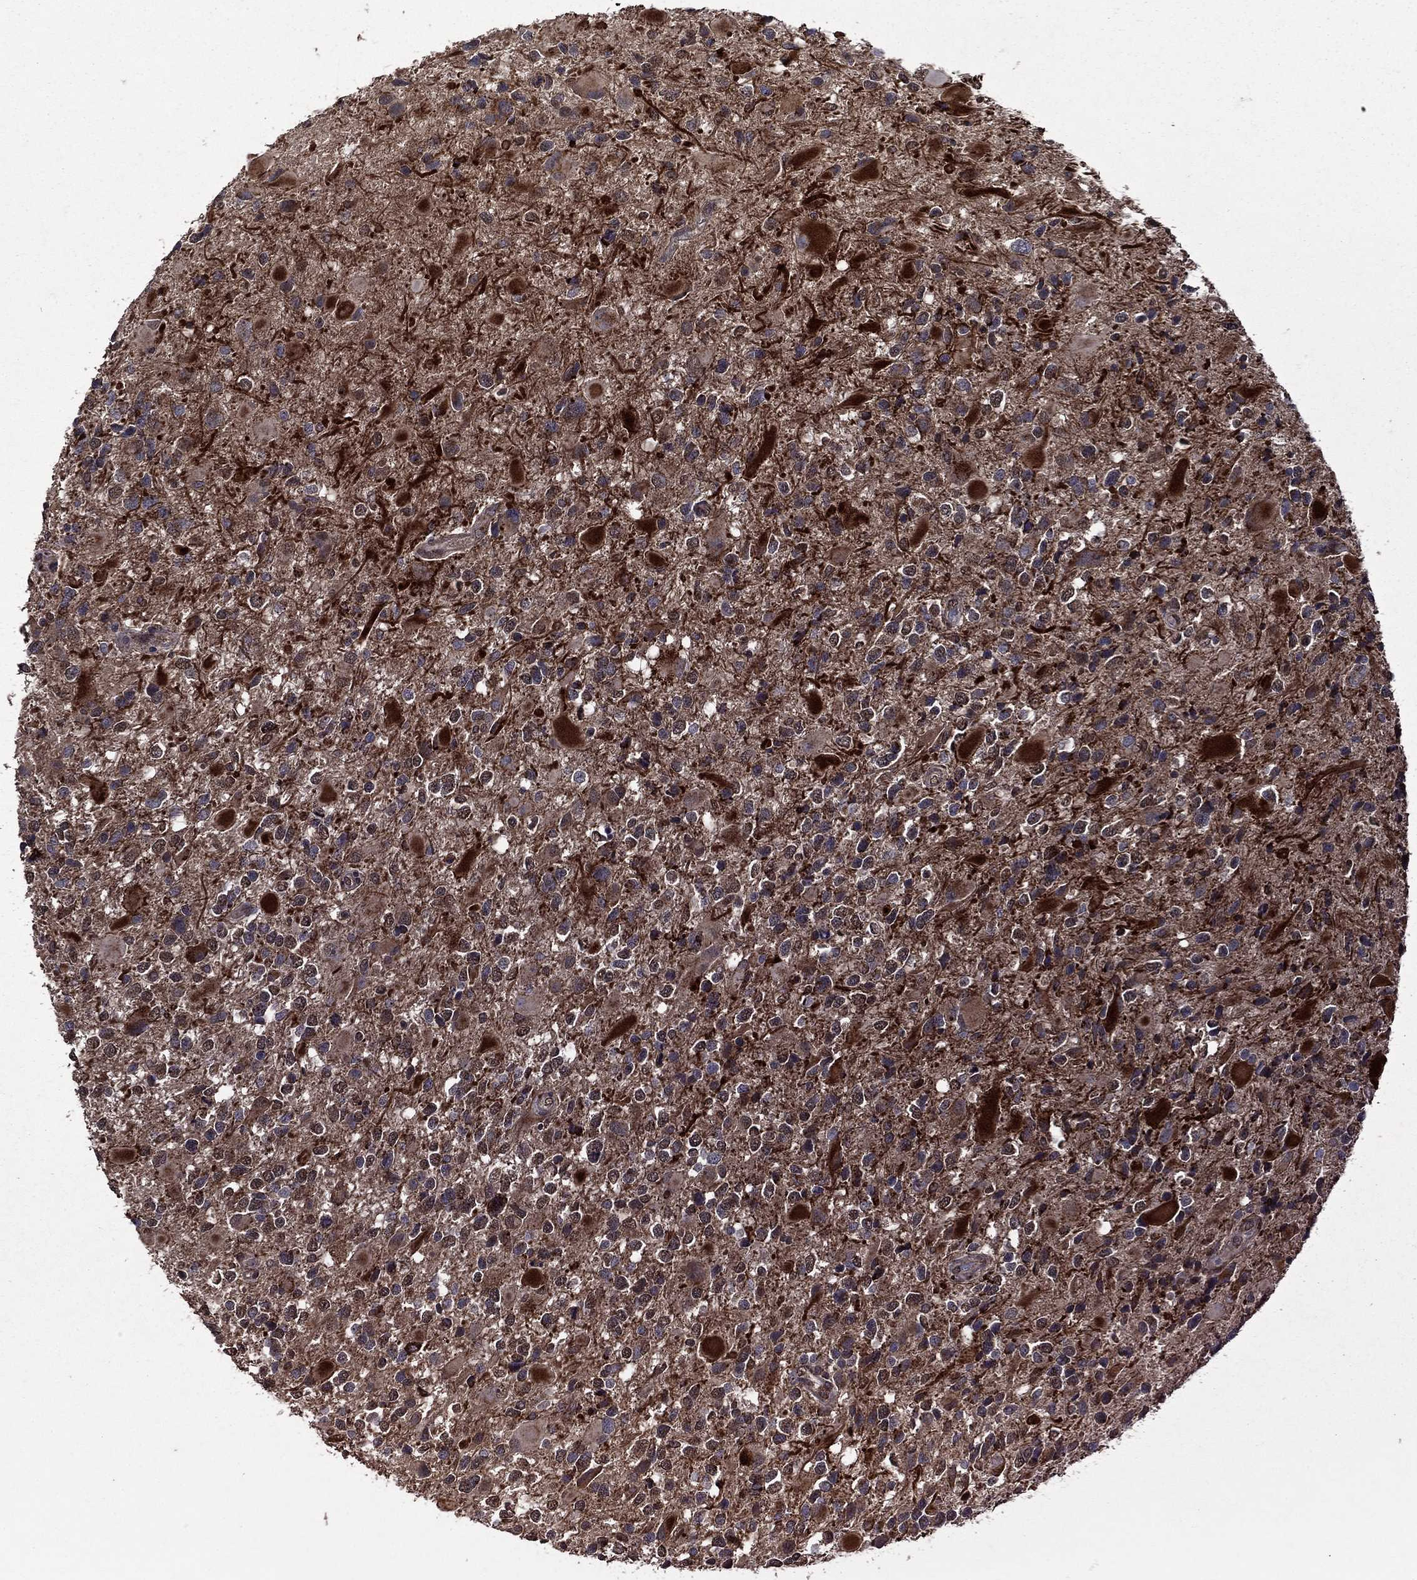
{"staining": {"intensity": "strong", "quantity": "25%-75%", "location": "cytoplasmic/membranous"}, "tissue": "glioma", "cell_type": "Tumor cells", "image_type": "cancer", "snomed": [{"axis": "morphology", "description": "Glioma, malignant, Low grade"}, {"axis": "topography", "description": "Brain"}], "caption": "A brown stain labels strong cytoplasmic/membranous expression of a protein in glioma tumor cells.", "gene": "ITM2B", "patient": {"sex": "female", "age": 32}}